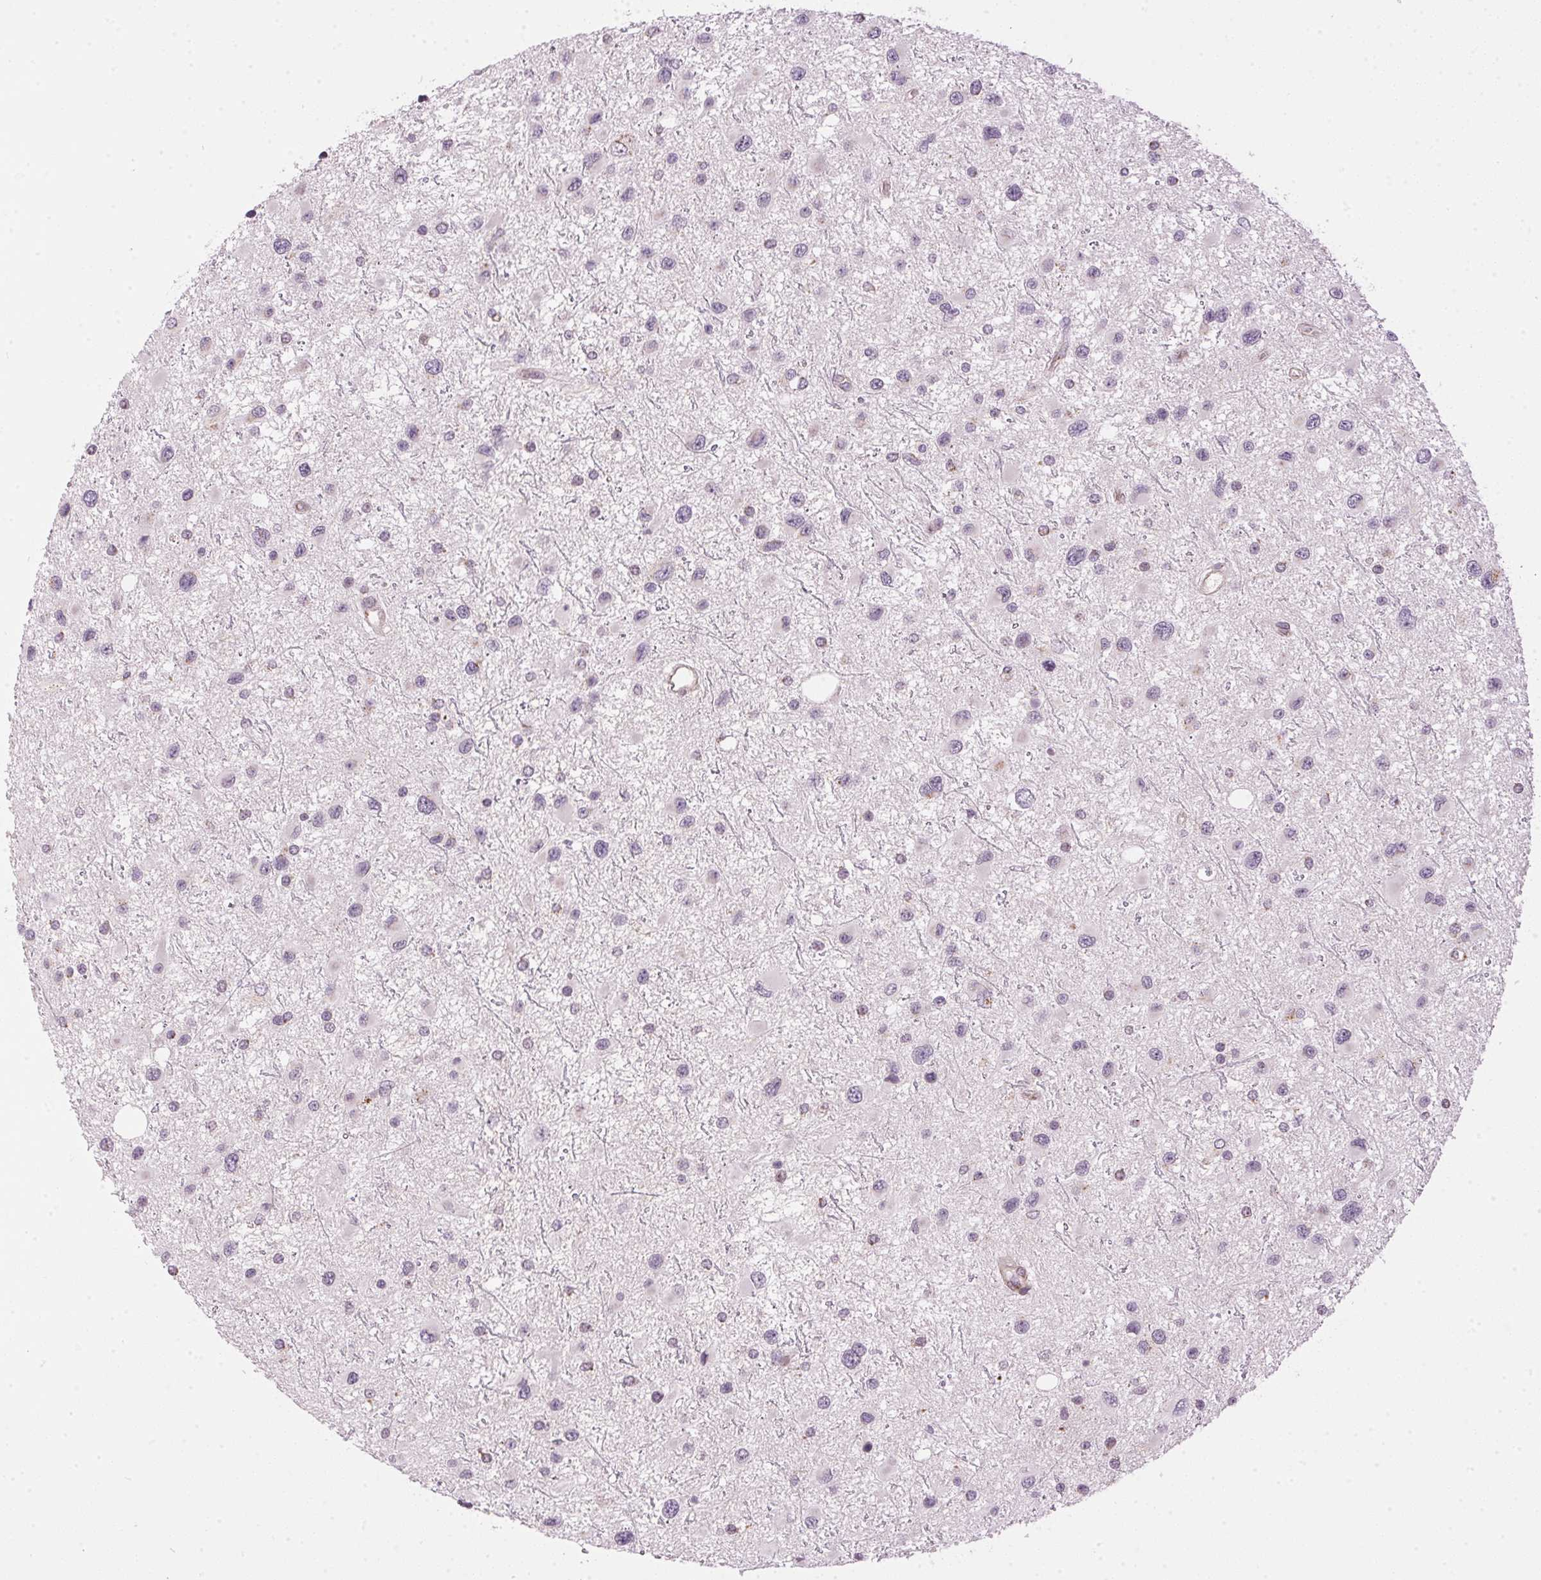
{"staining": {"intensity": "negative", "quantity": "none", "location": "none"}, "tissue": "glioma", "cell_type": "Tumor cells", "image_type": "cancer", "snomed": [{"axis": "morphology", "description": "Glioma, malignant, Low grade"}, {"axis": "topography", "description": "Brain"}], "caption": "This is a image of immunohistochemistry (IHC) staining of glioma, which shows no staining in tumor cells. (Stains: DAB (3,3'-diaminobenzidine) immunohistochemistry (IHC) with hematoxylin counter stain, Microscopy: brightfield microscopy at high magnification).", "gene": "GOLPH3", "patient": {"sex": "female", "age": 32}}